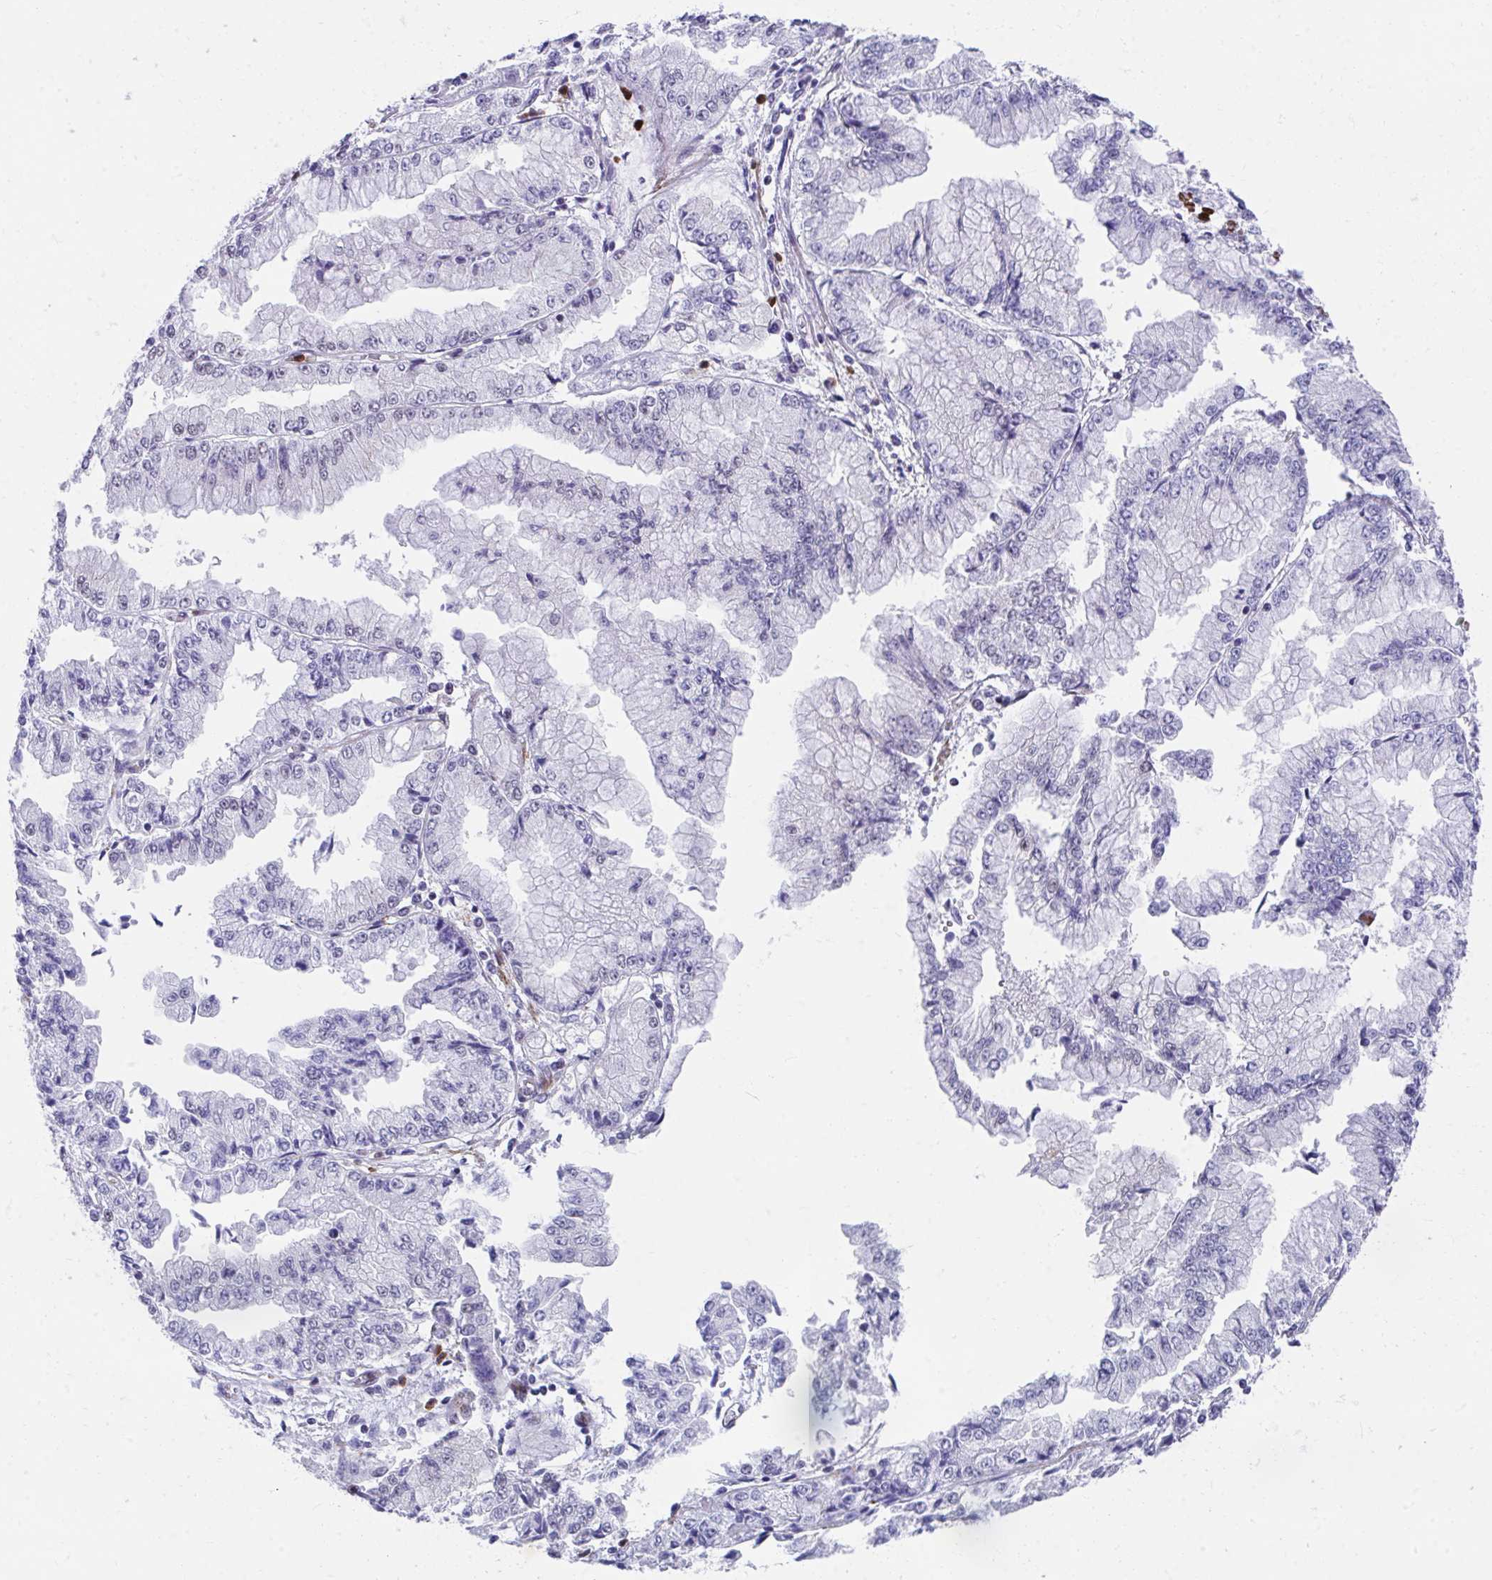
{"staining": {"intensity": "negative", "quantity": "none", "location": "none"}, "tissue": "stomach cancer", "cell_type": "Tumor cells", "image_type": "cancer", "snomed": [{"axis": "morphology", "description": "Adenocarcinoma, NOS"}, {"axis": "topography", "description": "Stomach, upper"}], "caption": "DAB (3,3'-diaminobenzidine) immunohistochemical staining of stomach cancer (adenocarcinoma) demonstrates no significant positivity in tumor cells. (DAB immunohistochemistry, high magnification).", "gene": "CSTB", "patient": {"sex": "female", "age": 74}}